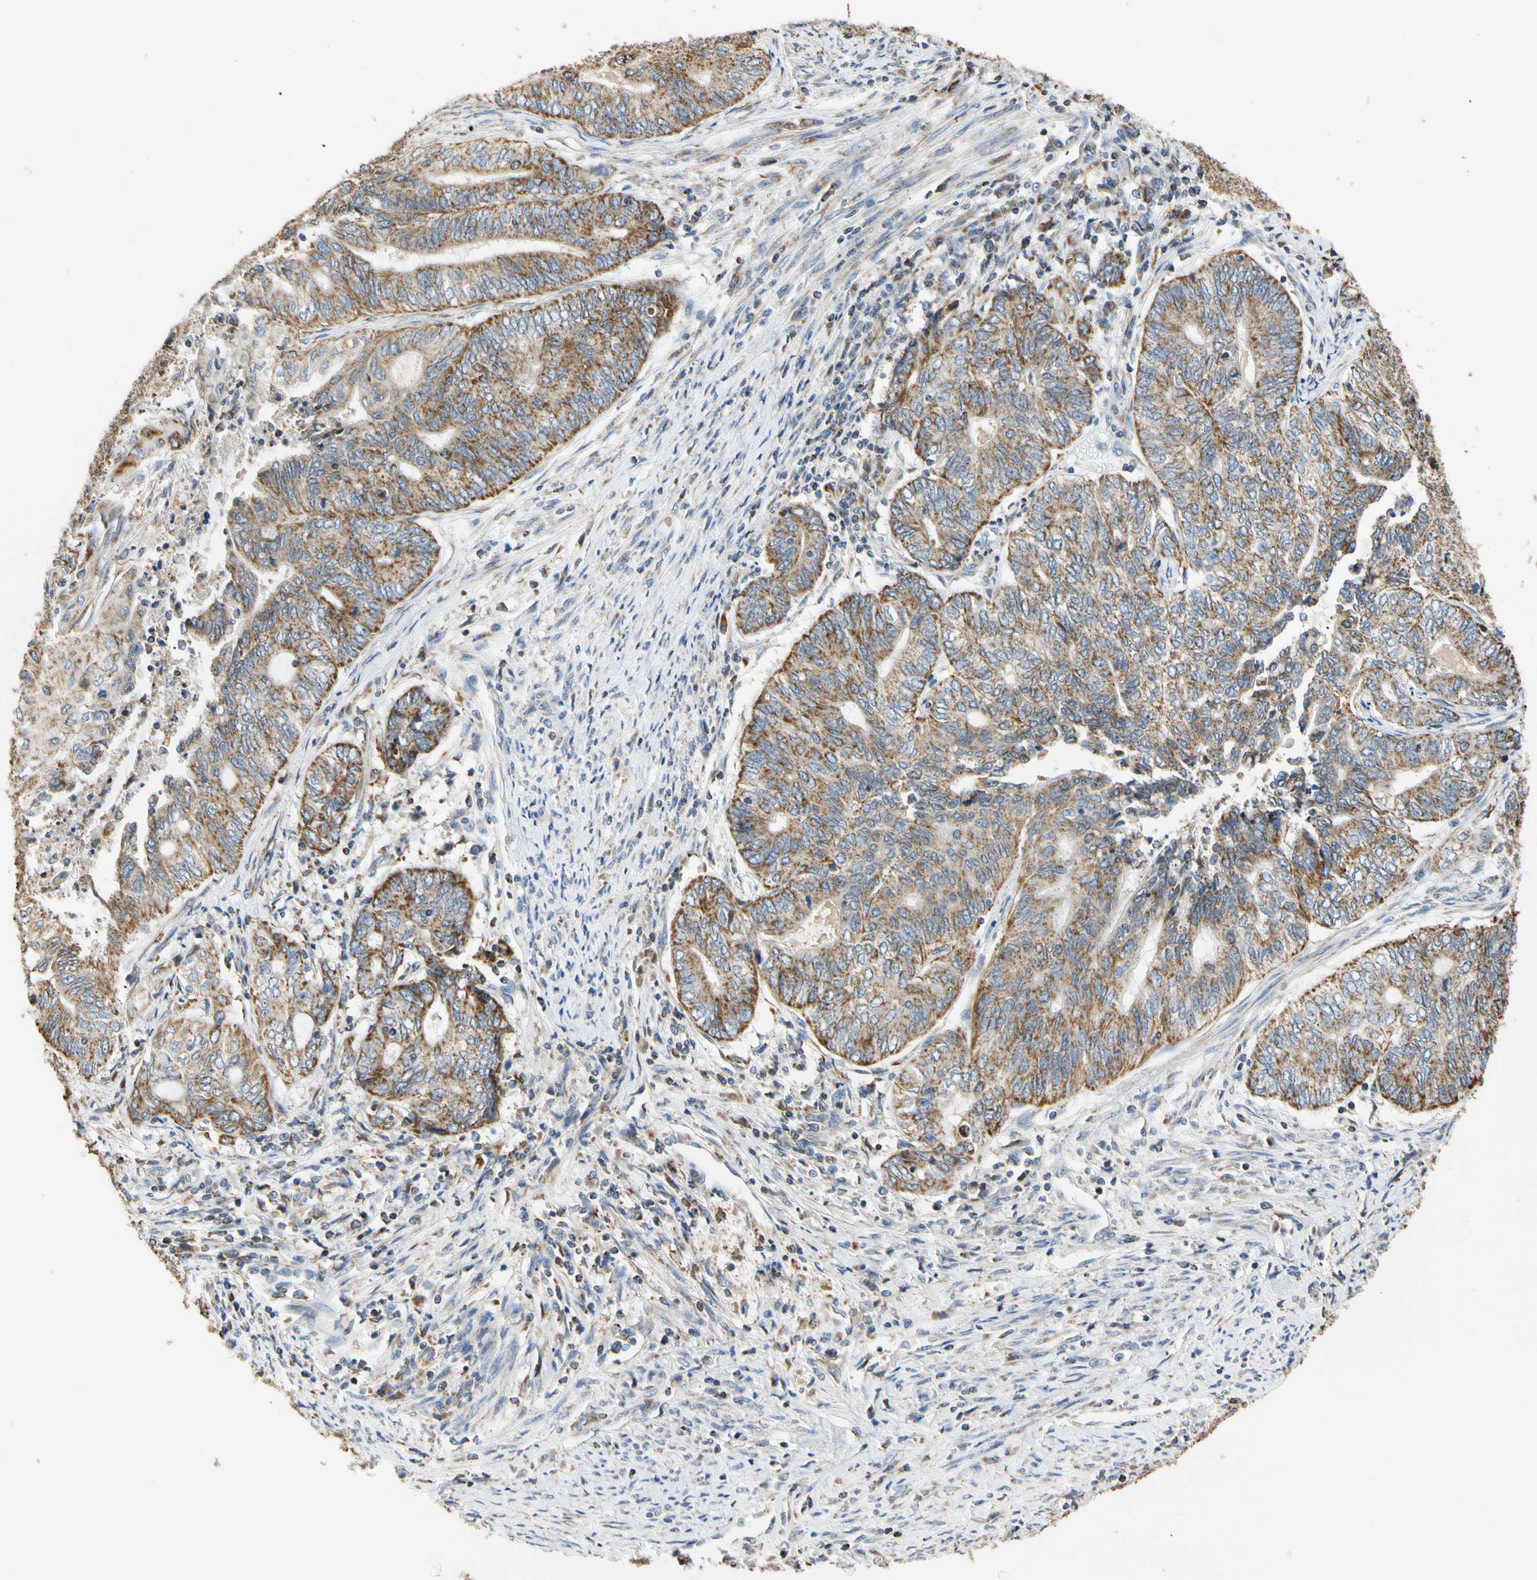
{"staining": {"intensity": "moderate", "quantity": ">75%", "location": "cytoplasmic/membranous"}, "tissue": "endometrial cancer", "cell_type": "Tumor cells", "image_type": "cancer", "snomed": [{"axis": "morphology", "description": "Adenocarcinoma, NOS"}, {"axis": "topography", "description": "Uterus"}, {"axis": "topography", "description": "Endometrium"}], "caption": "A histopathology image showing moderate cytoplasmic/membranous expression in approximately >75% of tumor cells in endometrial cancer, as visualized by brown immunohistochemical staining.", "gene": "PLGRKT", "patient": {"sex": "female", "age": 70}}